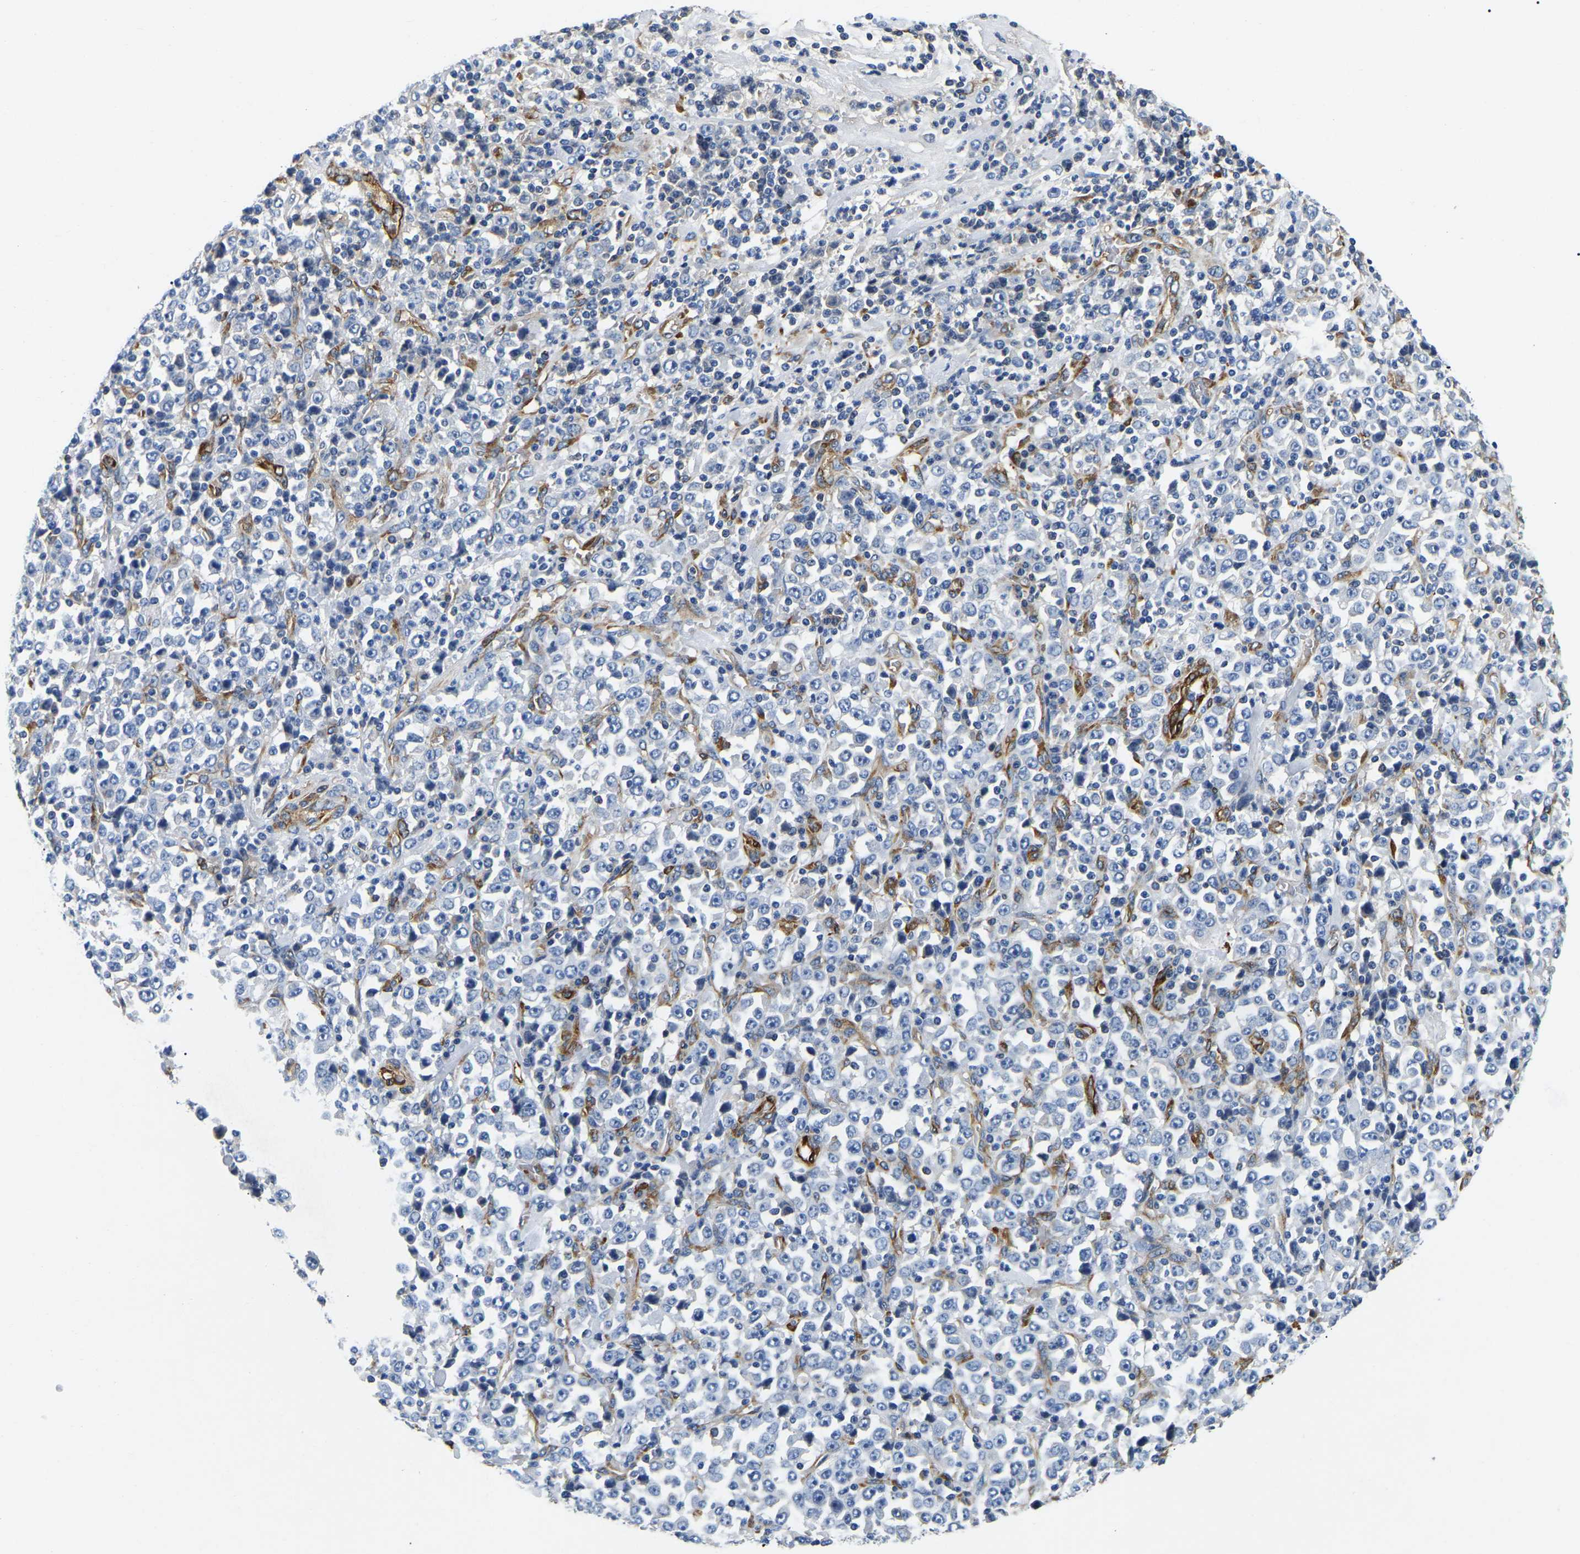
{"staining": {"intensity": "negative", "quantity": "none", "location": "none"}, "tissue": "stomach cancer", "cell_type": "Tumor cells", "image_type": "cancer", "snomed": [{"axis": "morphology", "description": "Normal tissue, NOS"}, {"axis": "morphology", "description": "Adenocarcinoma, NOS"}, {"axis": "topography", "description": "Stomach, upper"}, {"axis": "topography", "description": "Stomach"}], "caption": "This is an immunohistochemistry (IHC) photomicrograph of stomach cancer. There is no expression in tumor cells.", "gene": "DUSP8", "patient": {"sex": "male", "age": 59}}